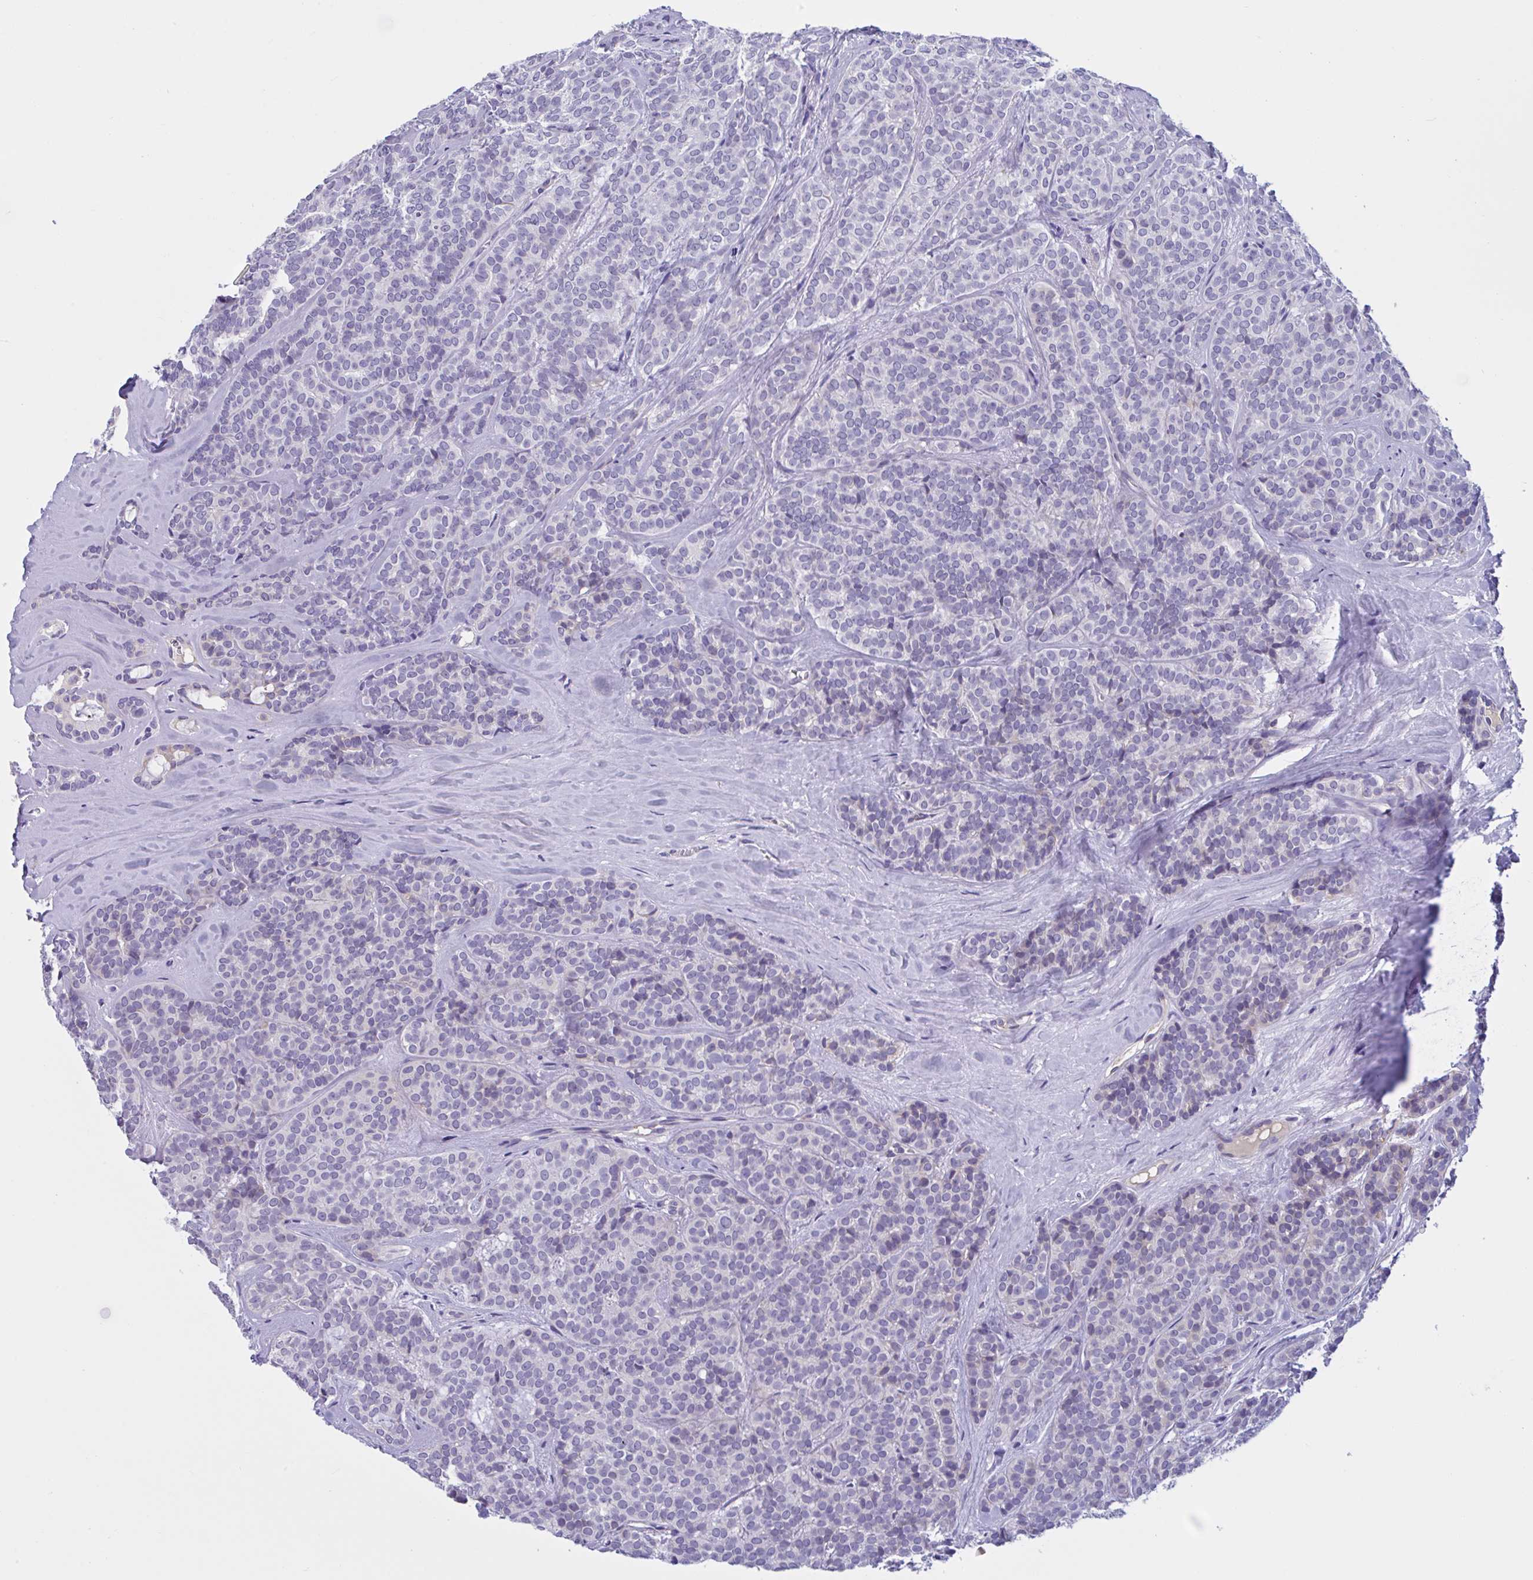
{"staining": {"intensity": "negative", "quantity": "none", "location": "none"}, "tissue": "head and neck cancer", "cell_type": "Tumor cells", "image_type": "cancer", "snomed": [{"axis": "morphology", "description": "Normal tissue, NOS"}, {"axis": "morphology", "description": "Adenocarcinoma, NOS"}, {"axis": "topography", "description": "Oral tissue"}, {"axis": "topography", "description": "Head-Neck"}], "caption": "Protein analysis of head and neck cancer shows no significant expression in tumor cells. The staining was performed using DAB to visualize the protein expression in brown, while the nuclei were stained in blue with hematoxylin (Magnification: 20x).", "gene": "MS4A14", "patient": {"sex": "female", "age": 57}}